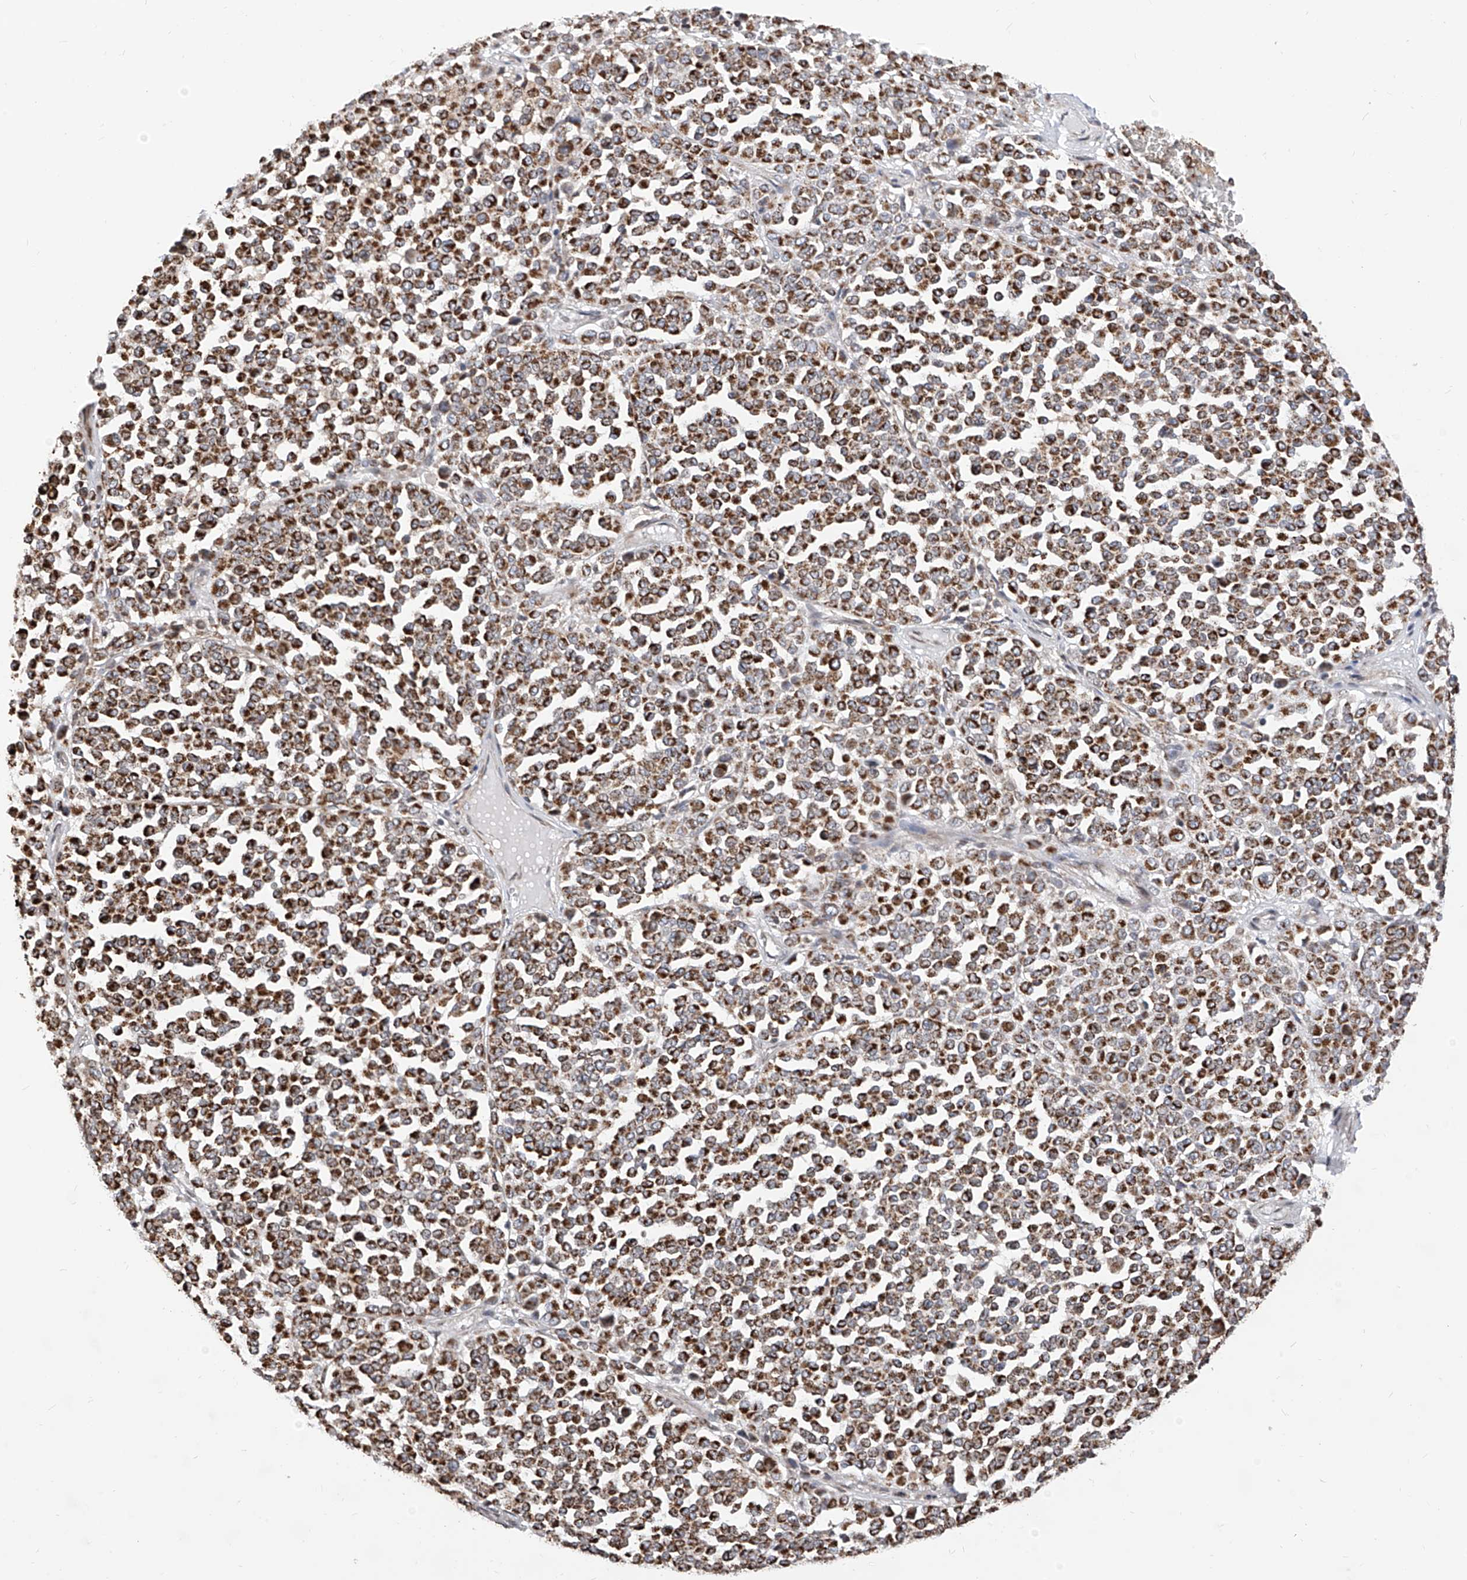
{"staining": {"intensity": "strong", "quantity": ">75%", "location": "cytoplasmic/membranous"}, "tissue": "melanoma", "cell_type": "Tumor cells", "image_type": "cancer", "snomed": [{"axis": "morphology", "description": "Malignant melanoma, Metastatic site"}, {"axis": "topography", "description": "Pancreas"}], "caption": "A high amount of strong cytoplasmic/membranous staining is seen in about >75% of tumor cells in malignant melanoma (metastatic site) tissue. (Stains: DAB in brown, nuclei in blue, Microscopy: brightfield microscopy at high magnification).", "gene": "TTLL8", "patient": {"sex": "female", "age": 30}}